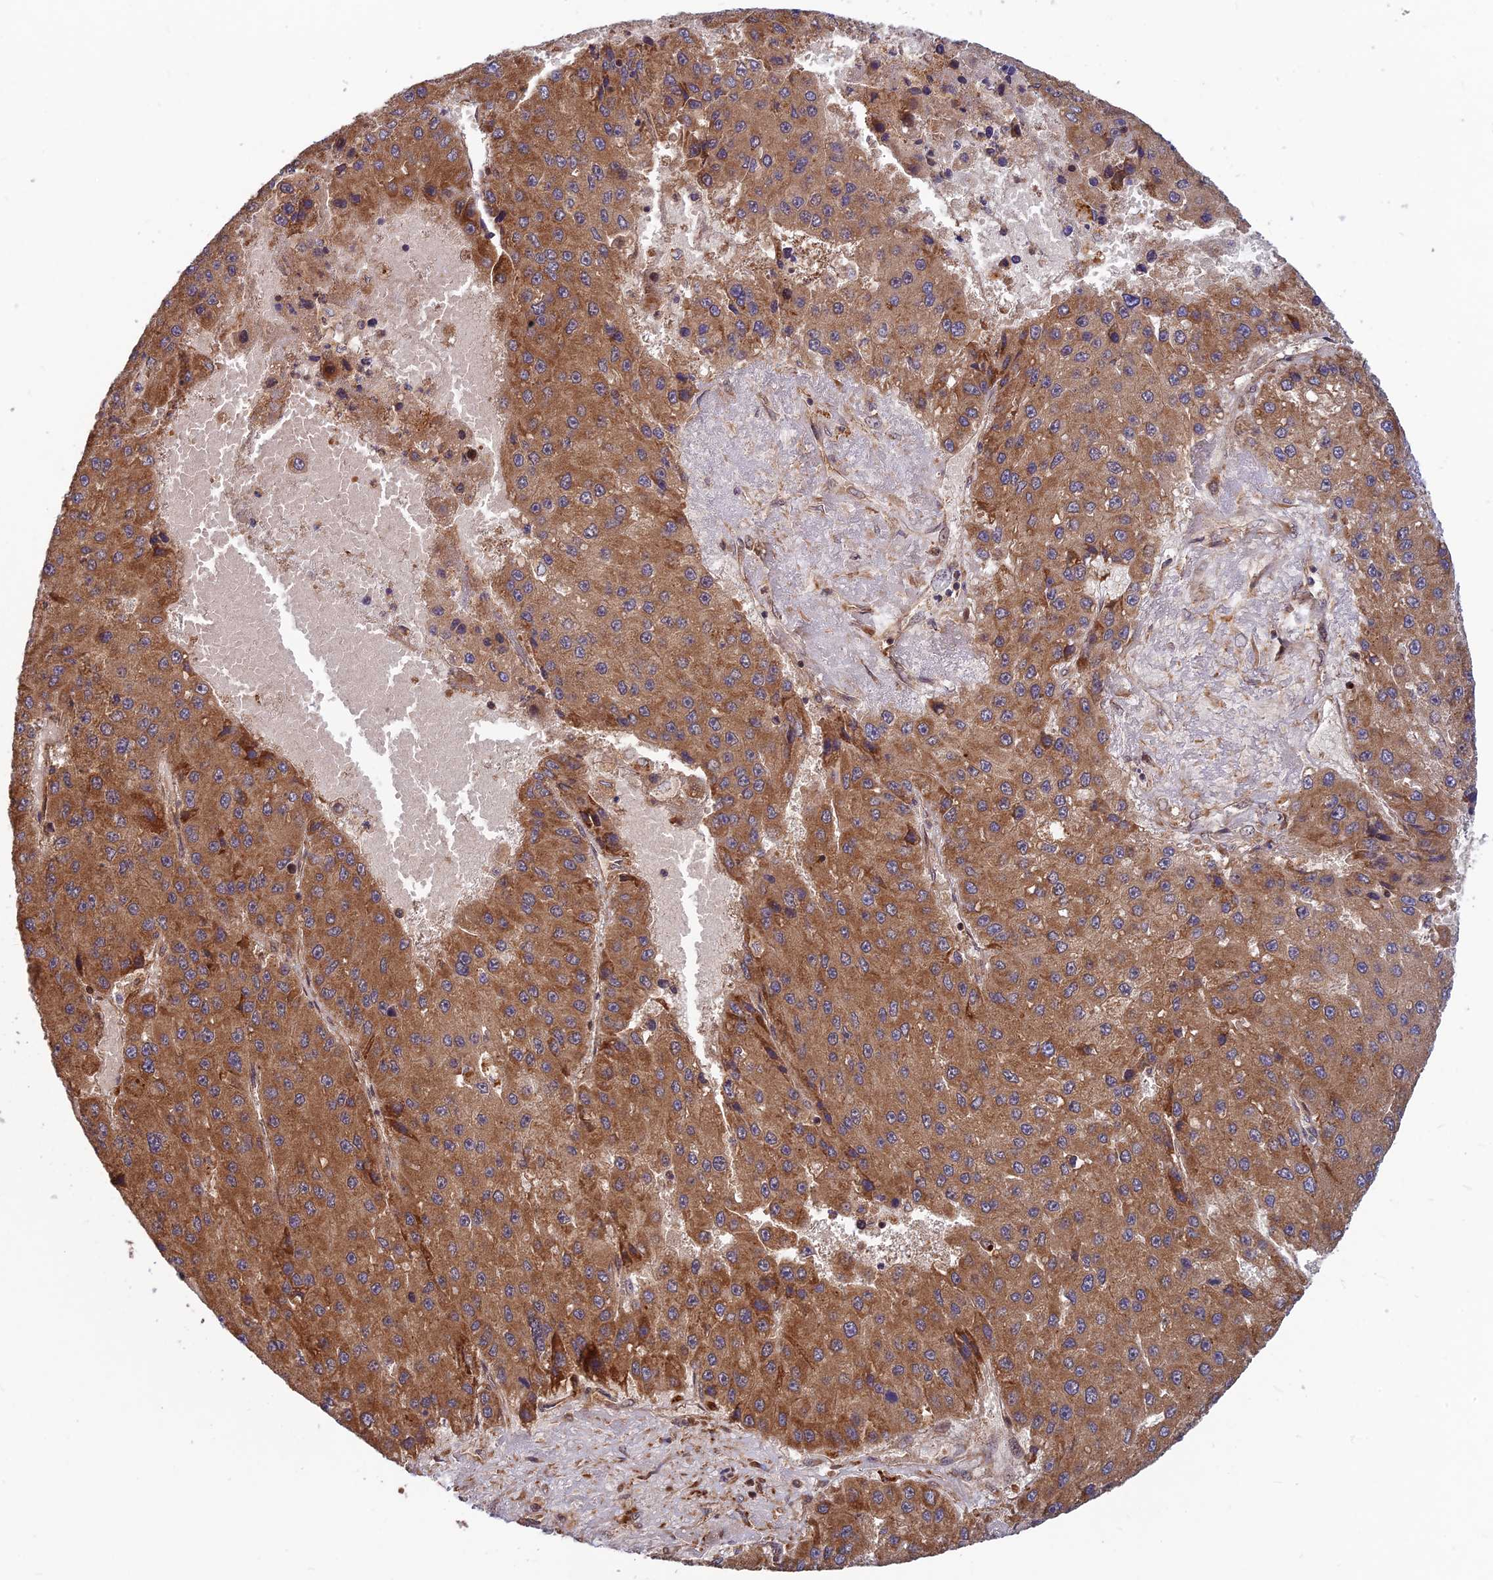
{"staining": {"intensity": "moderate", "quantity": ">75%", "location": "cytoplasmic/membranous"}, "tissue": "liver cancer", "cell_type": "Tumor cells", "image_type": "cancer", "snomed": [{"axis": "morphology", "description": "Carcinoma, Hepatocellular, NOS"}, {"axis": "topography", "description": "Liver"}], "caption": "Immunohistochemical staining of human liver cancer (hepatocellular carcinoma) shows medium levels of moderate cytoplasmic/membranous protein expression in about >75% of tumor cells. (DAB IHC, brown staining for protein, blue staining for nuclei).", "gene": "RELCH", "patient": {"sex": "female", "age": 73}}